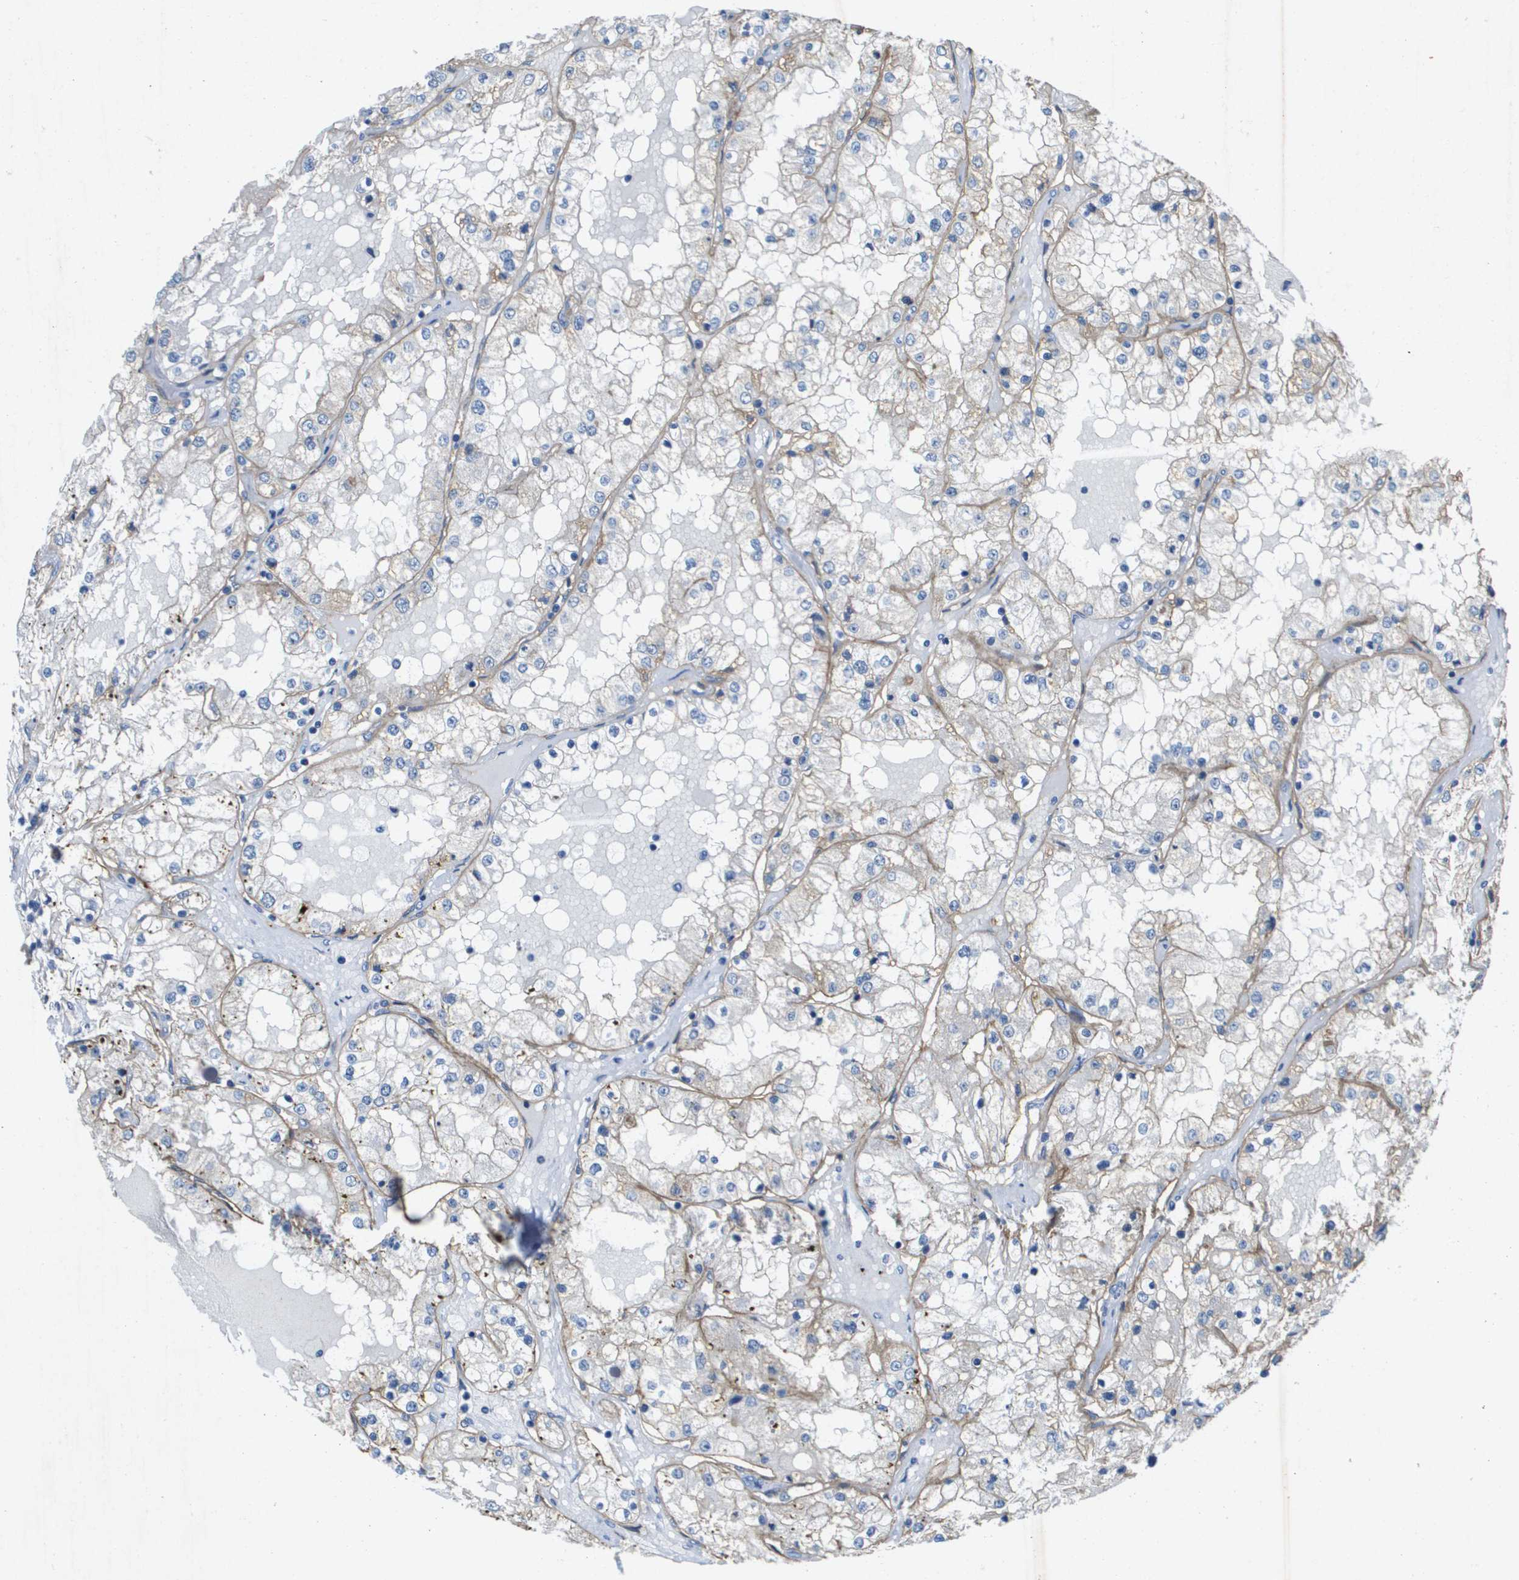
{"staining": {"intensity": "weak", "quantity": "25%-75%", "location": "cytoplasmic/membranous"}, "tissue": "renal cancer", "cell_type": "Tumor cells", "image_type": "cancer", "snomed": [{"axis": "morphology", "description": "Adenocarcinoma, NOS"}, {"axis": "topography", "description": "Kidney"}], "caption": "Protein analysis of renal cancer (adenocarcinoma) tissue reveals weak cytoplasmic/membranous expression in approximately 25%-75% of tumor cells. The staining was performed using DAB, with brown indicating positive protein expression. Nuclei are stained blue with hematoxylin.", "gene": "ITGA6", "patient": {"sex": "male", "age": 68}}